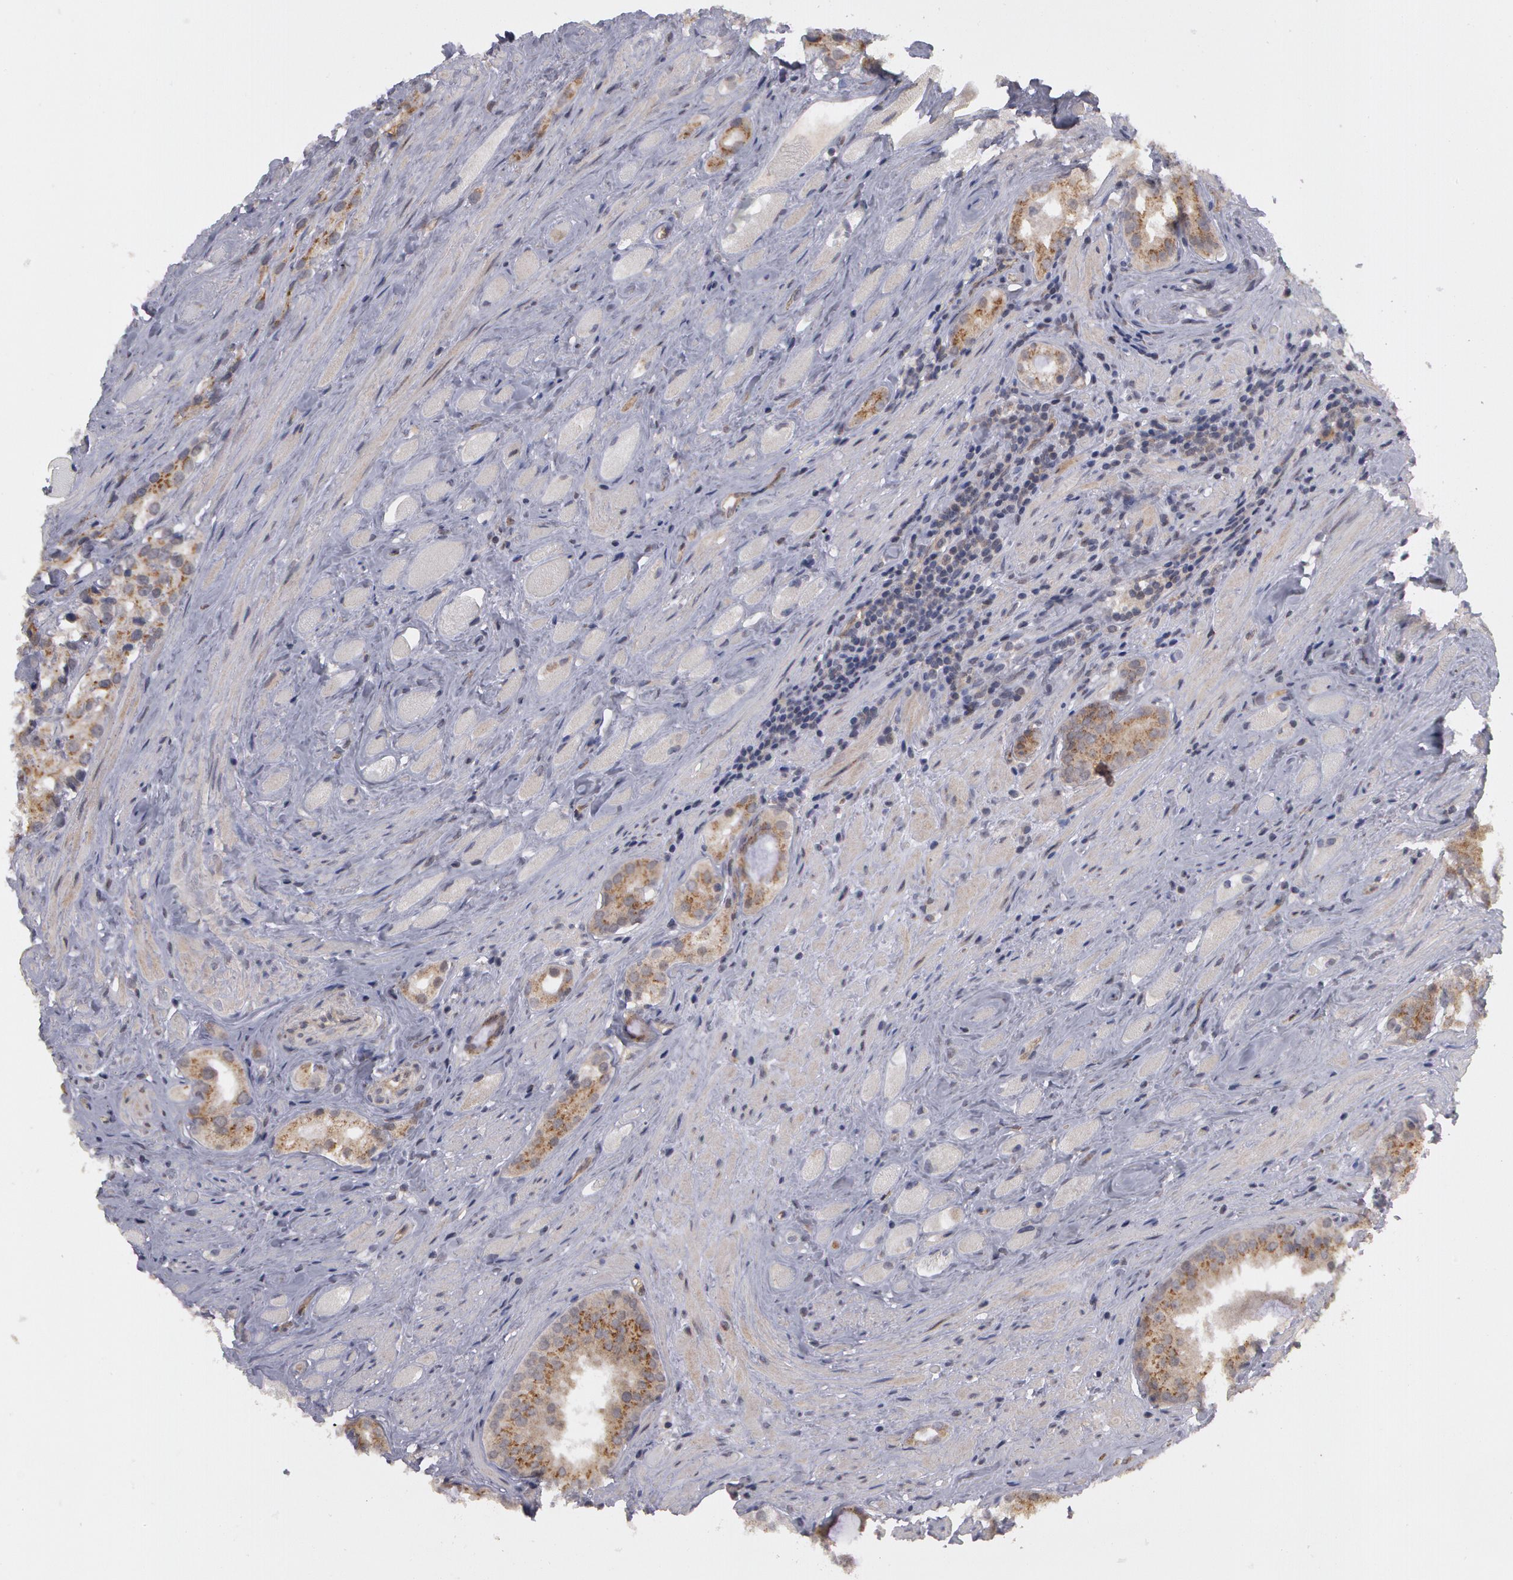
{"staining": {"intensity": "moderate", "quantity": ">75%", "location": "cytoplasmic/membranous,nuclear"}, "tissue": "prostate cancer", "cell_type": "Tumor cells", "image_type": "cancer", "snomed": [{"axis": "morphology", "description": "Adenocarcinoma, Medium grade"}, {"axis": "topography", "description": "Prostate"}], "caption": "A brown stain highlights moderate cytoplasmic/membranous and nuclear expression of a protein in human prostate cancer tumor cells.", "gene": "STX5", "patient": {"sex": "male", "age": 73}}